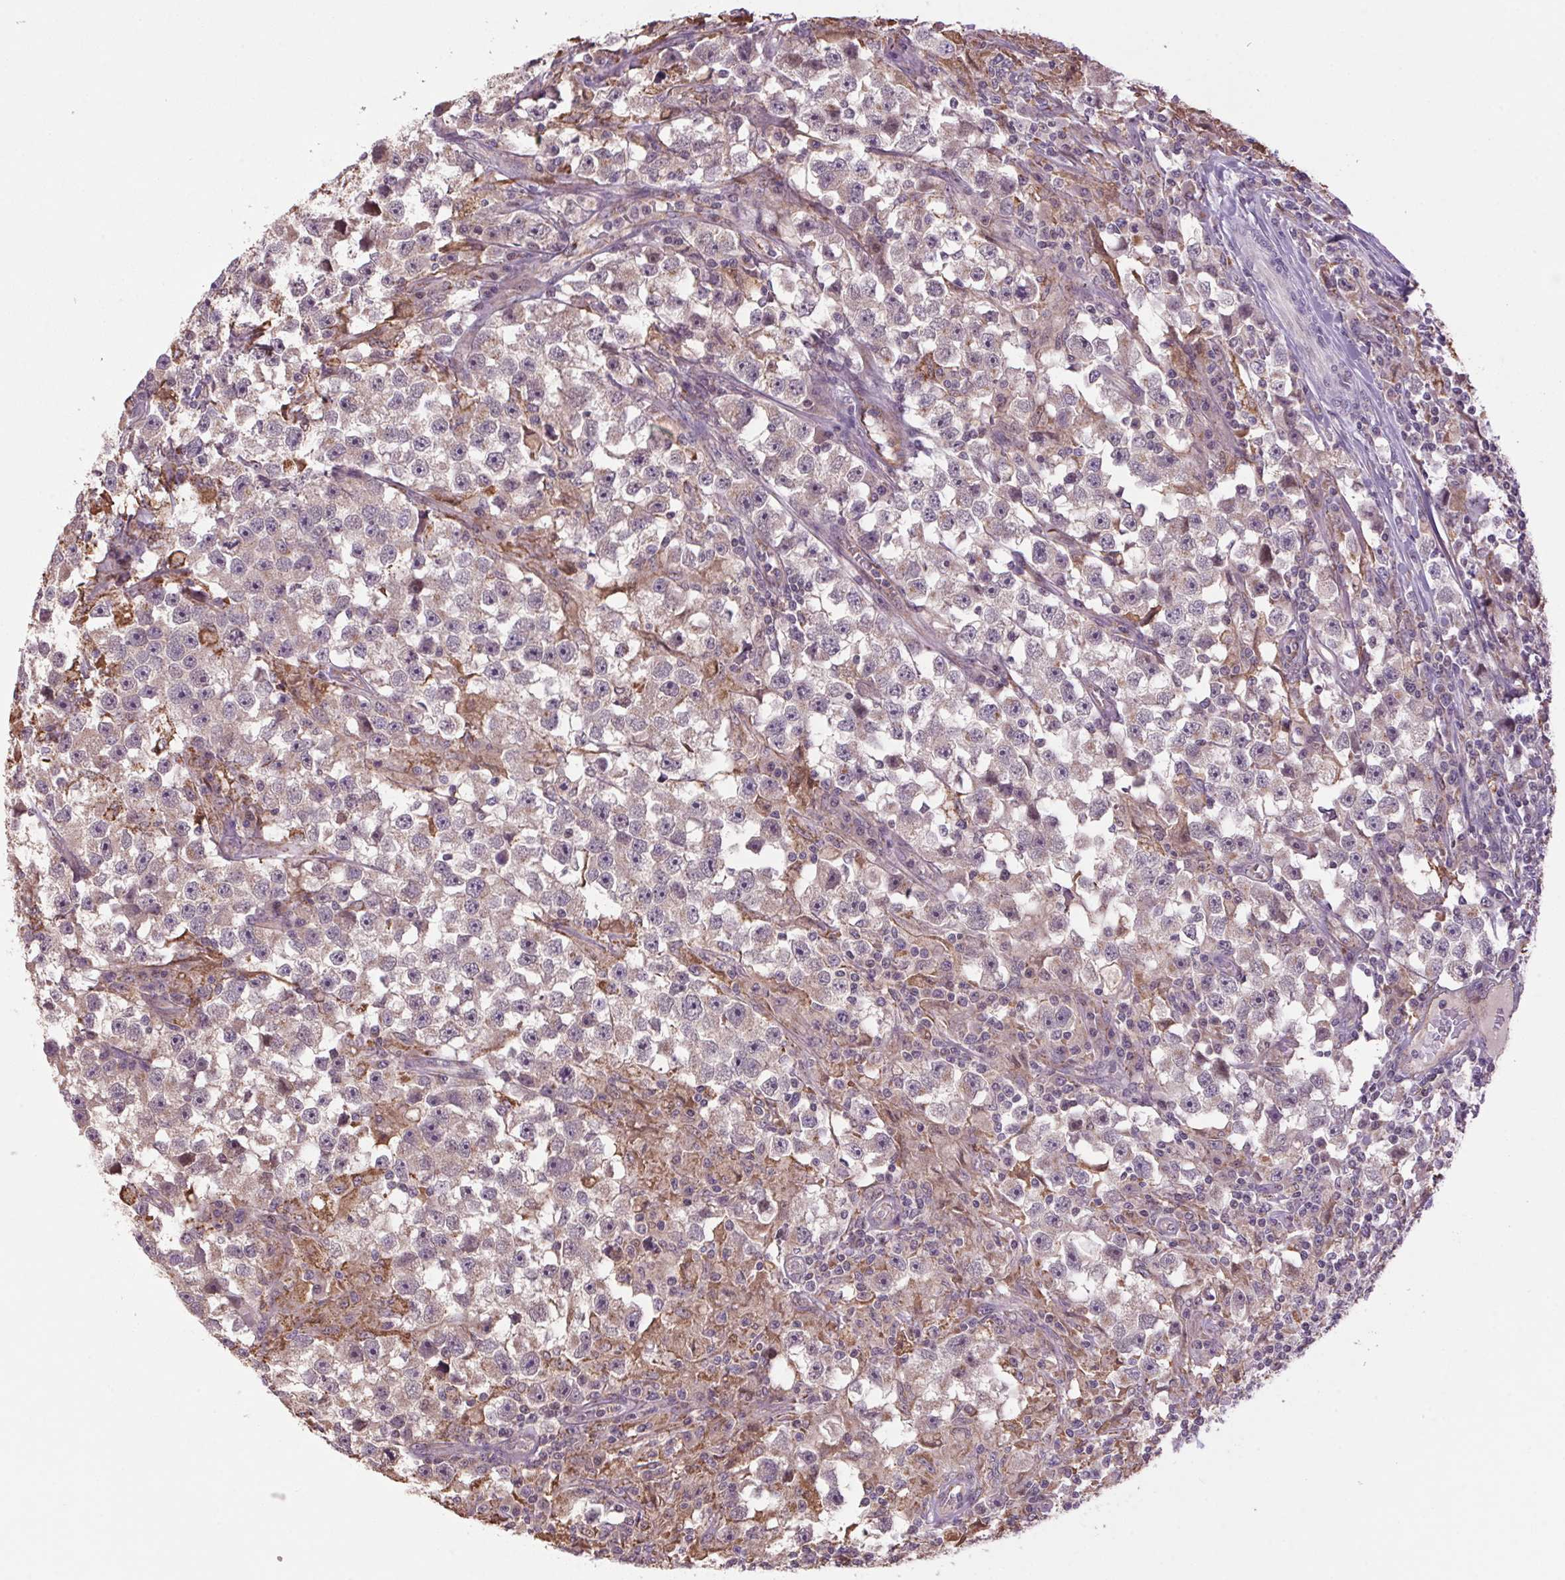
{"staining": {"intensity": "negative", "quantity": "none", "location": "none"}, "tissue": "testis cancer", "cell_type": "Tumor cells", "image_type": "cancer", "snomed": [{"axis": "morphology", "description": "Seminoma, NOS"}, {"axis": "topography", "description": "Testis"}], "caption": "The immunohistochemistry (IHC) histopathology image has no significant positivity in tumor cells of testis cancer tissue.", "gene": "AKR1E2", "patient": {"sex": "male", "age": 33}}